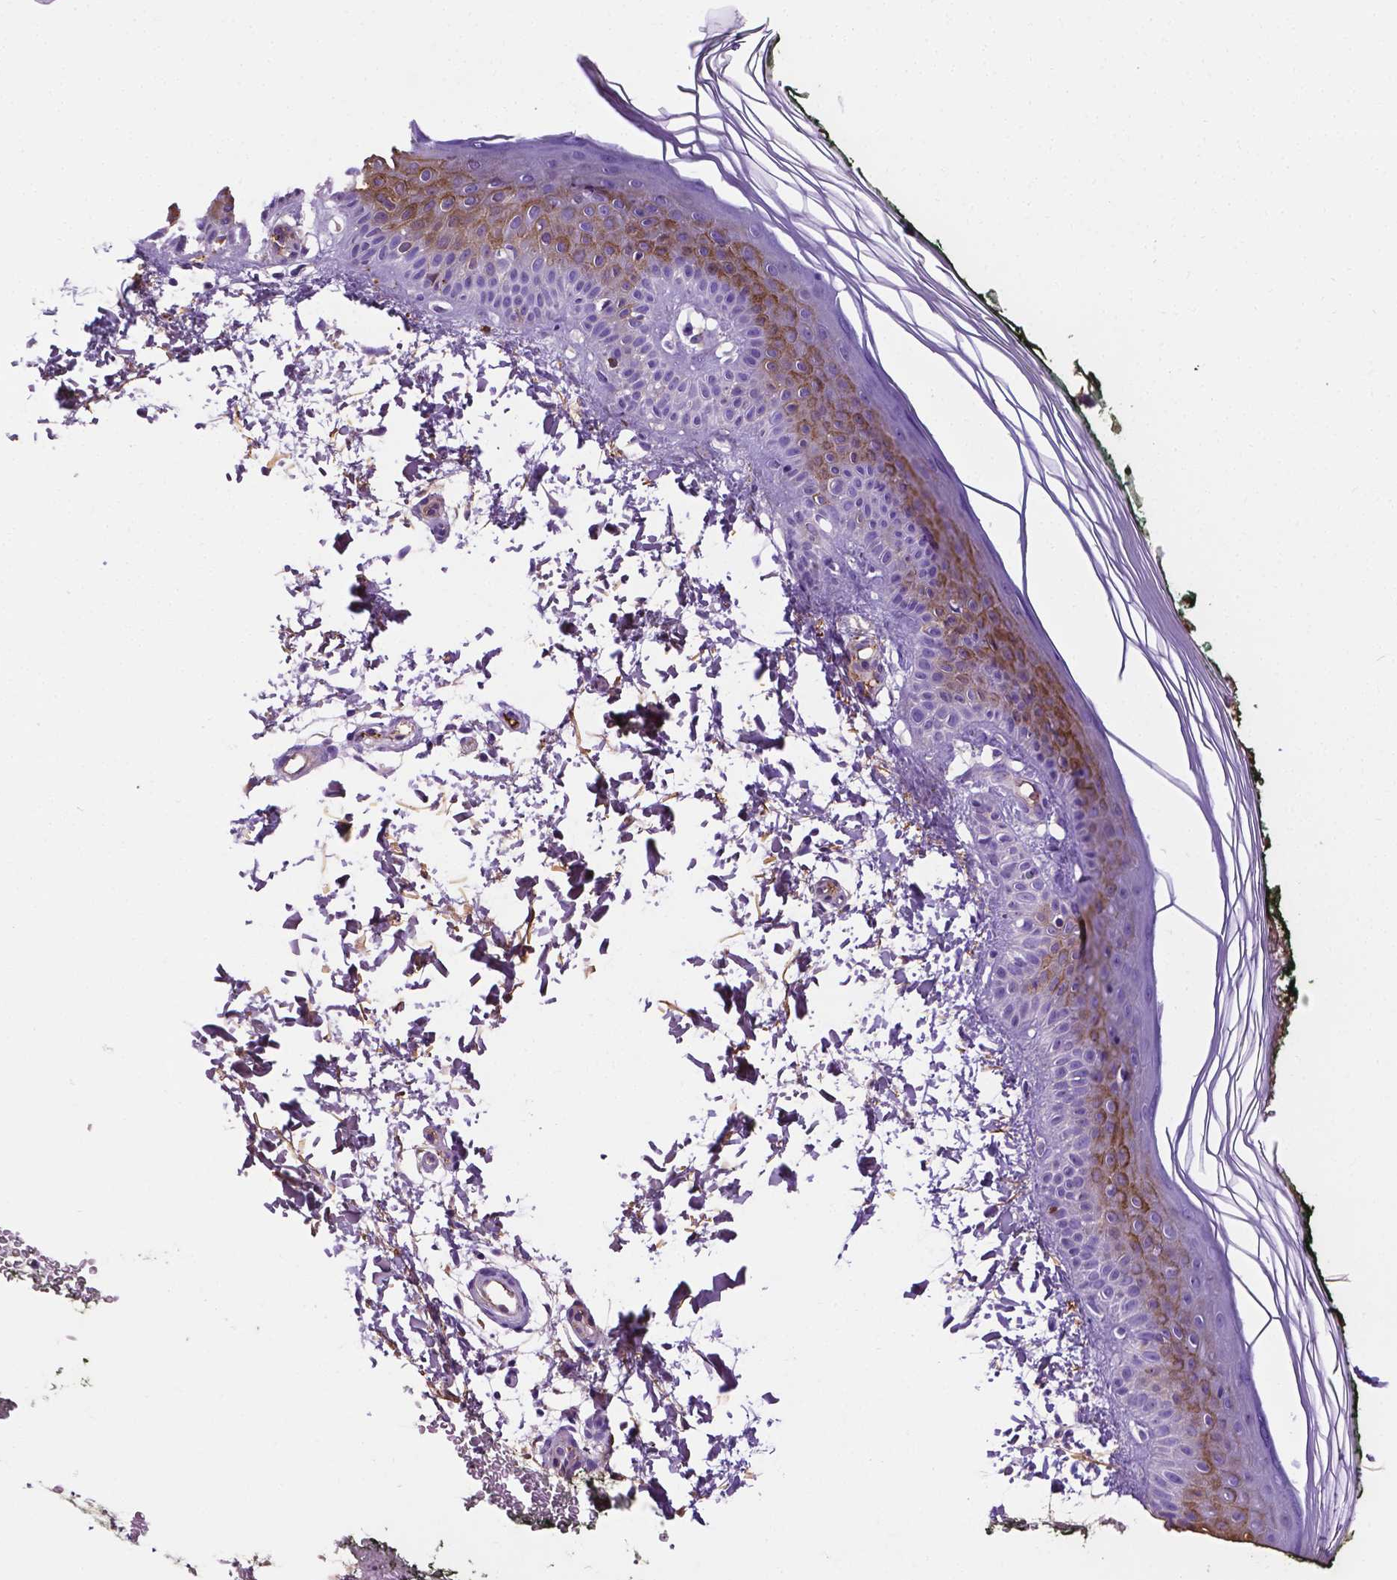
{"staining": {"intensity": "negative", "quantity": "none", "location": "none"}, "tissue": "skin", "cell_type": "Fibroblasts", "image_type": "normal", "snomed": [{"axis": "morphology", "description": "Normal tissue, NOS"}, {"axis": "topography", "description": "Skin"}], "caption": "Immunohistochemical staining of unremarkable skin exhibits no significant expression in fibroblasts.", "gene": "APOE", "patient": {"sex": "female", "age": 62}}